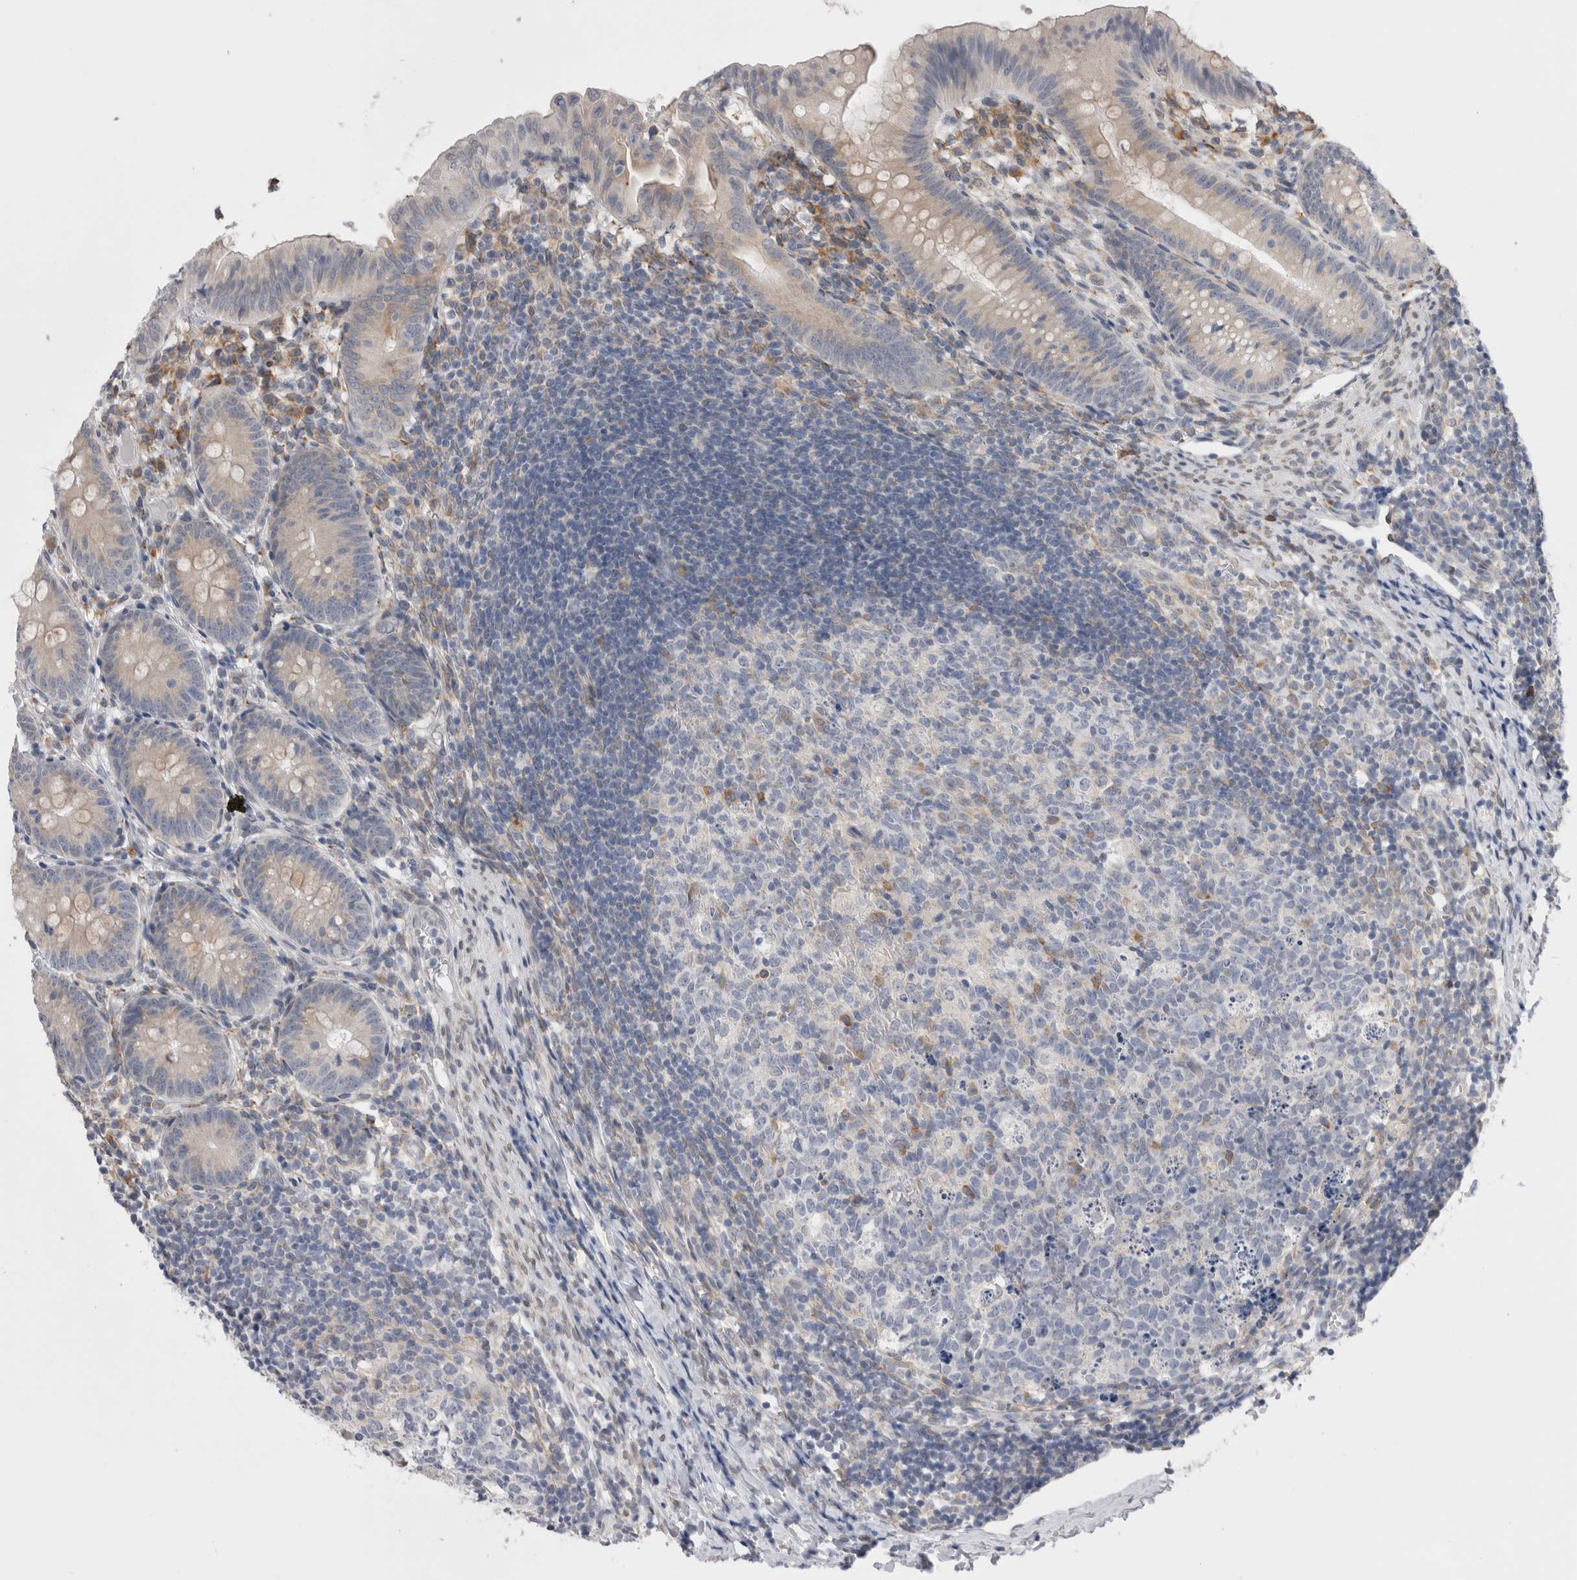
{"staining": {"intensity": "weak", "quantity": "<25%", "location": "cytoplasmic/membranous"}, "tissue": "appendix", "cell_type": "Glandular cells", "image_type": "normal", "snomed": [{"axis": "morphology", "description": "Normal tissue, NOS"}, {"axis": "topography", "description": "Appendix"}], "caption": "Immunohistochemistry (IHC) of normal human appendix exhibits no staining in glandular cells. (DAB IHC with hematoxylin counter stain).", "gene": "VCPIP1", "patient": {"sex": "male", "age": 1}}